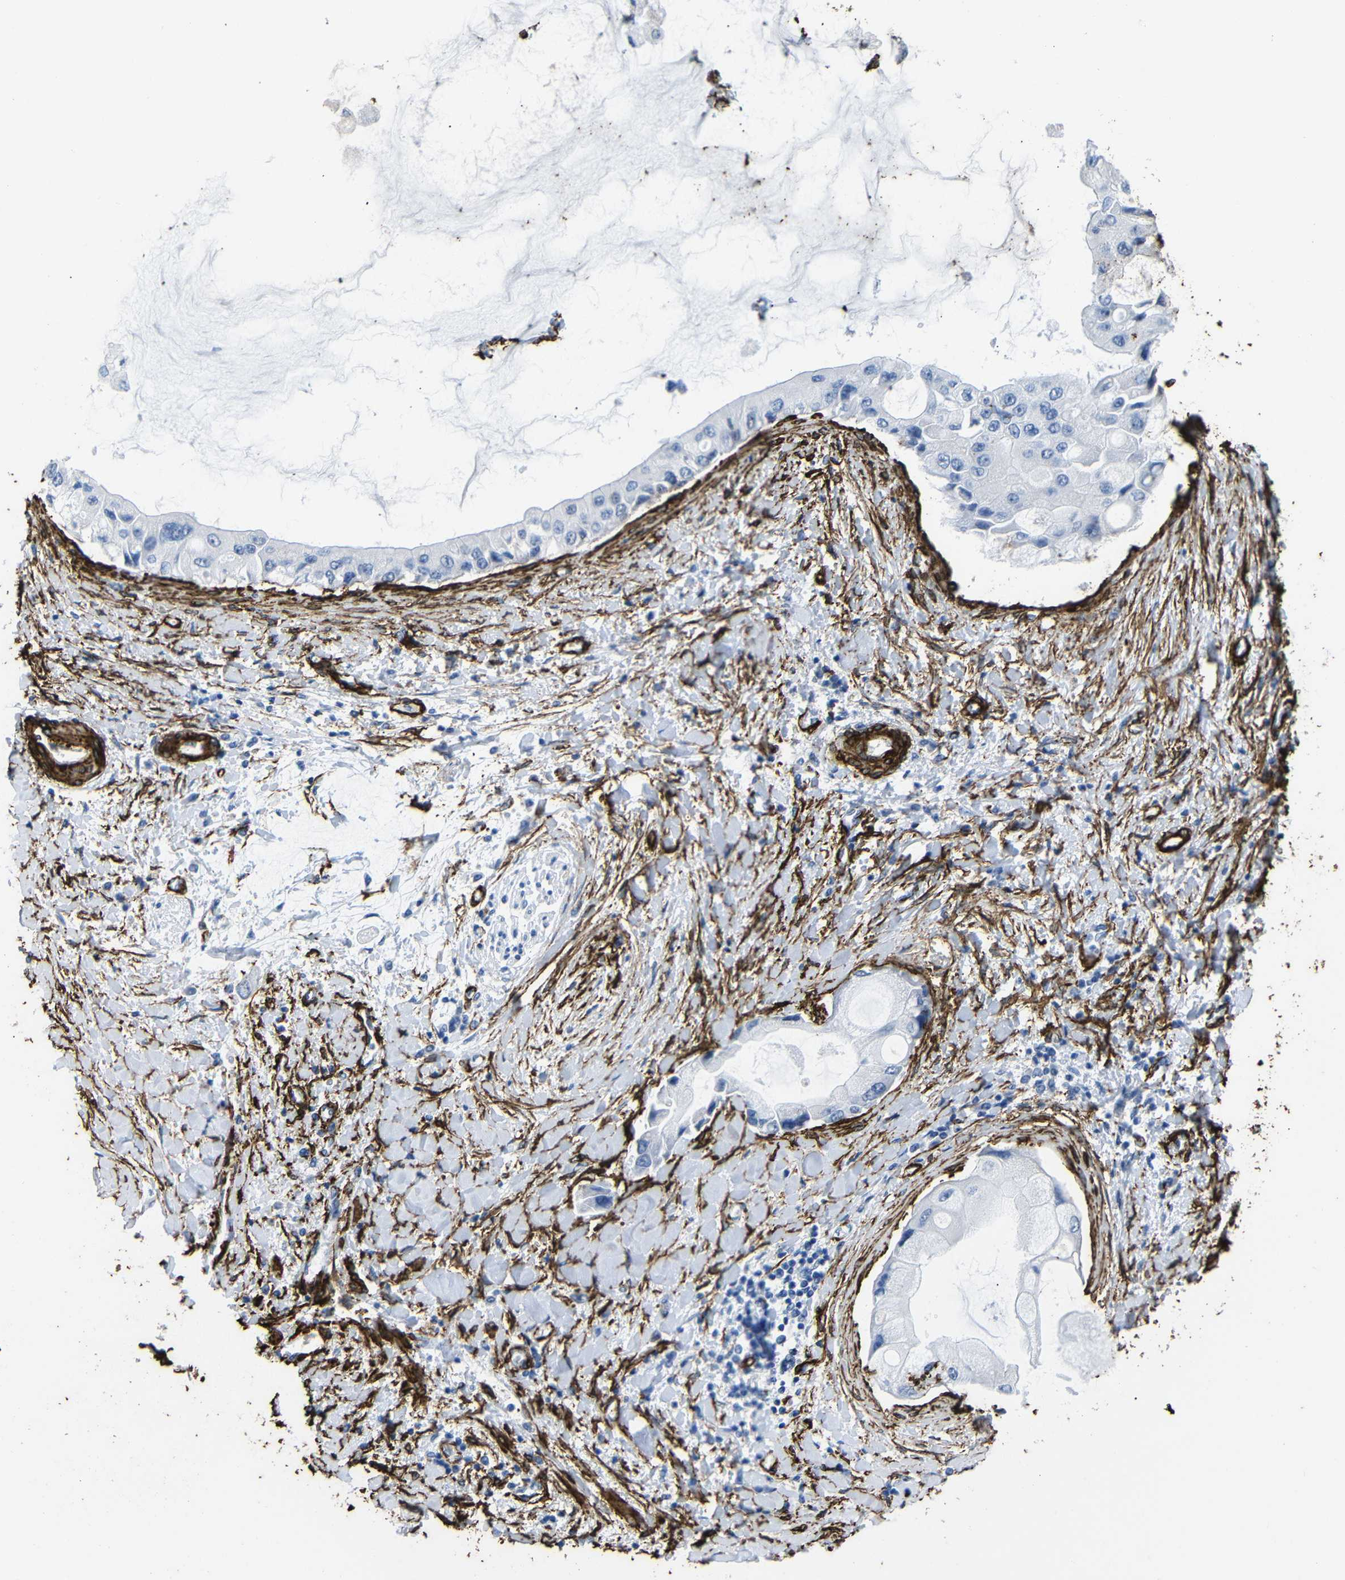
{"staining": {"intensity": "negative", "quantity": "none", "location": "none"}, "tissue": "liver cancer", "cell_type": "Tumor cells", "image_type": "cancer", "snomed": [{"axis": "morphology", "description": "Cholangiocarcinoma"}, {"axis": "topography", "description": "Liver"}], "caption": "An immunohistochemistry micrograph of cholangiocarcinoma (liver) is shown. There is no staining in tumor cells of cholangiocarcinoma (liver). Nuclei are stained in blue.", "gene": "ACTA2", "patient": {"sex": "male", "age": 50}}